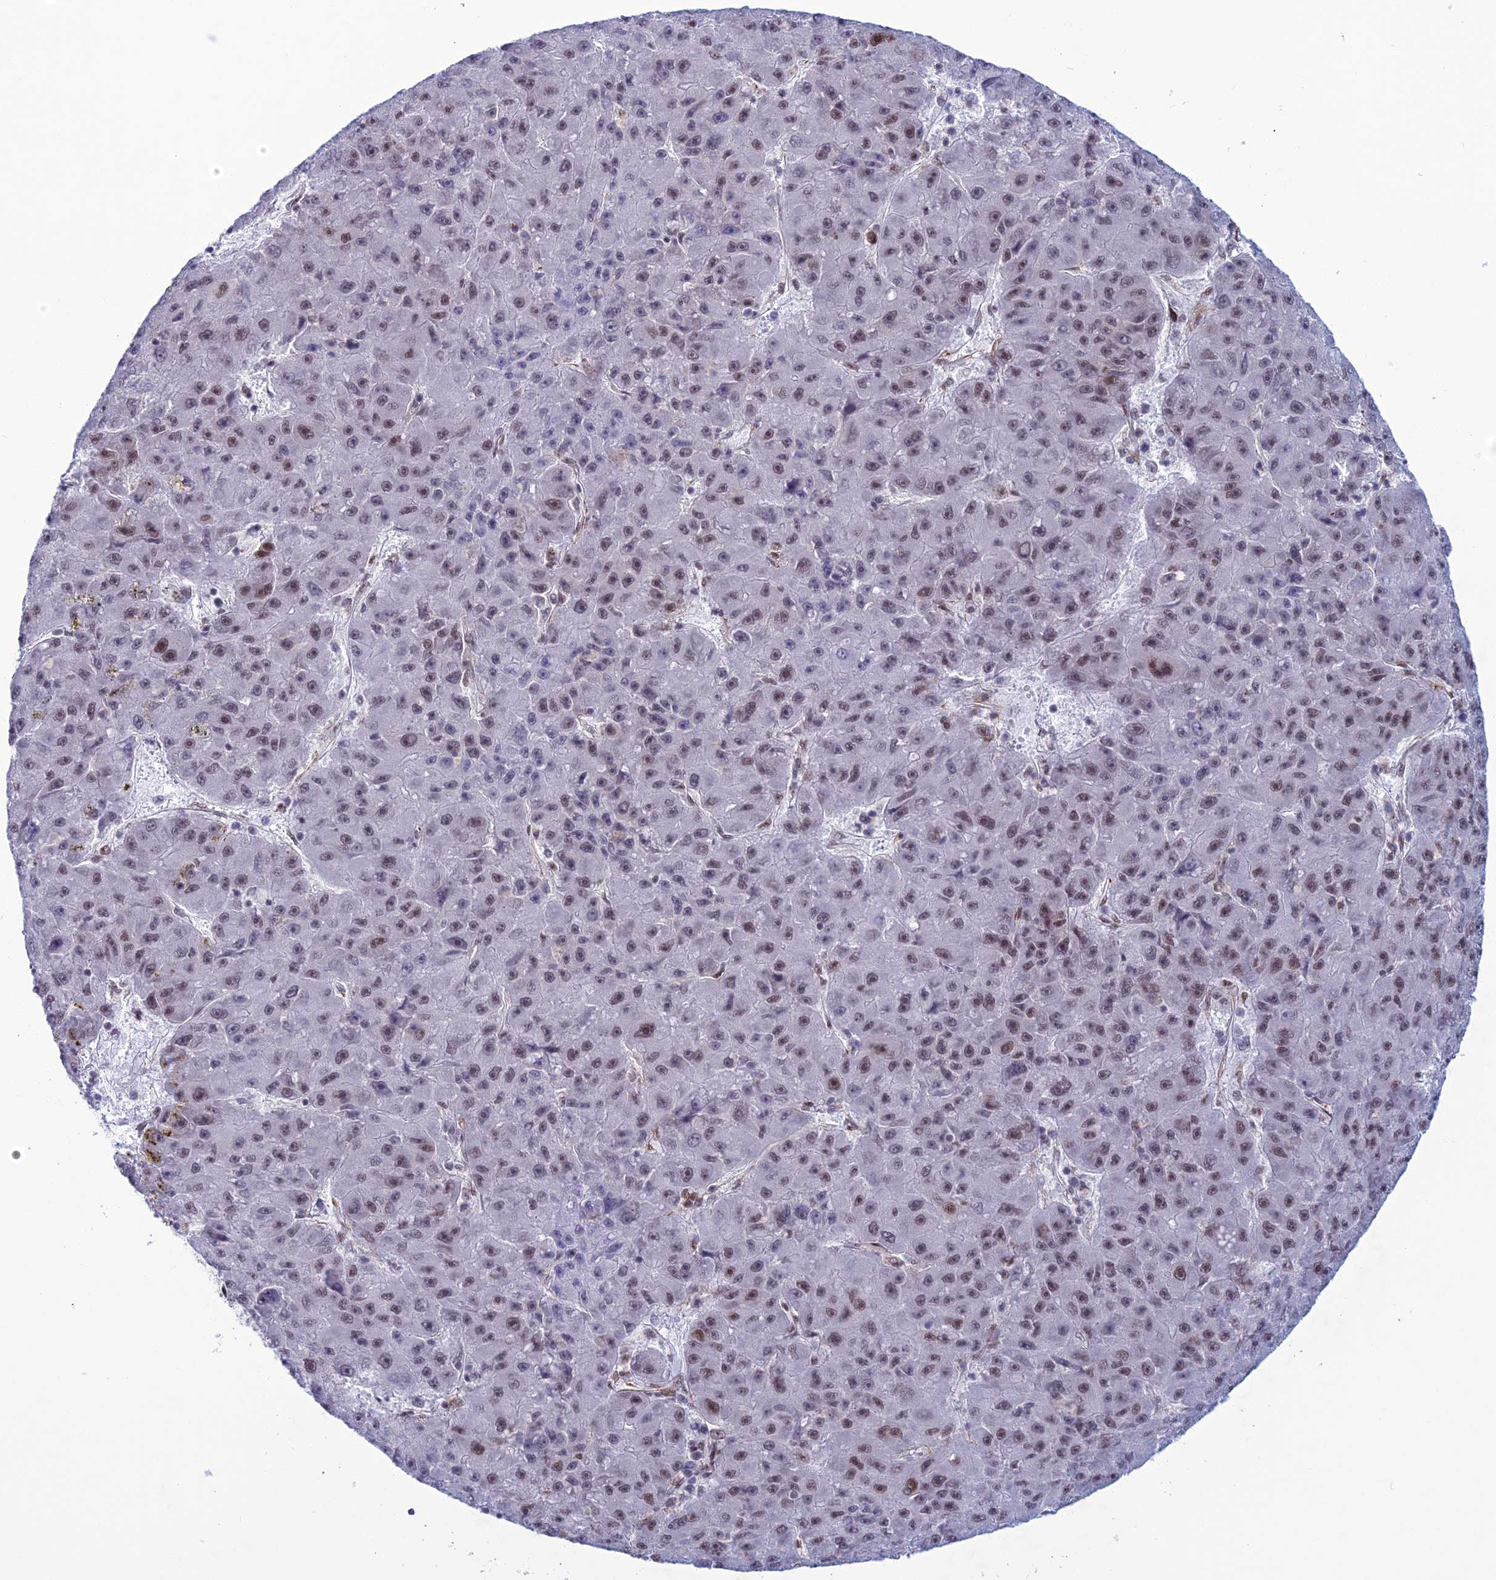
{"staining": {"intensity": "weak", "quantity": "25%-75%", "location": "nuclear"}, "tissue": "liver cancer", "cell_type": "Tumor cells", "image_type": "cancer", "snomed": [{"axis": "morphology", "description": "Carcinoma, Hepatocellular, NOS"}, {"axis": "topography", "description": "Liver"}], "caption": "A histopathology image of human liver hepatocellular carcinoma stained for a protein shows weak nuclear brown staining in tumor cells. (Stains: DAB in brown, nuclei in blue, Microscopy: brightfield microscopy at high magnification).", "gene": "U2AF1", "patient": {"sex": "male", "age": 67}}